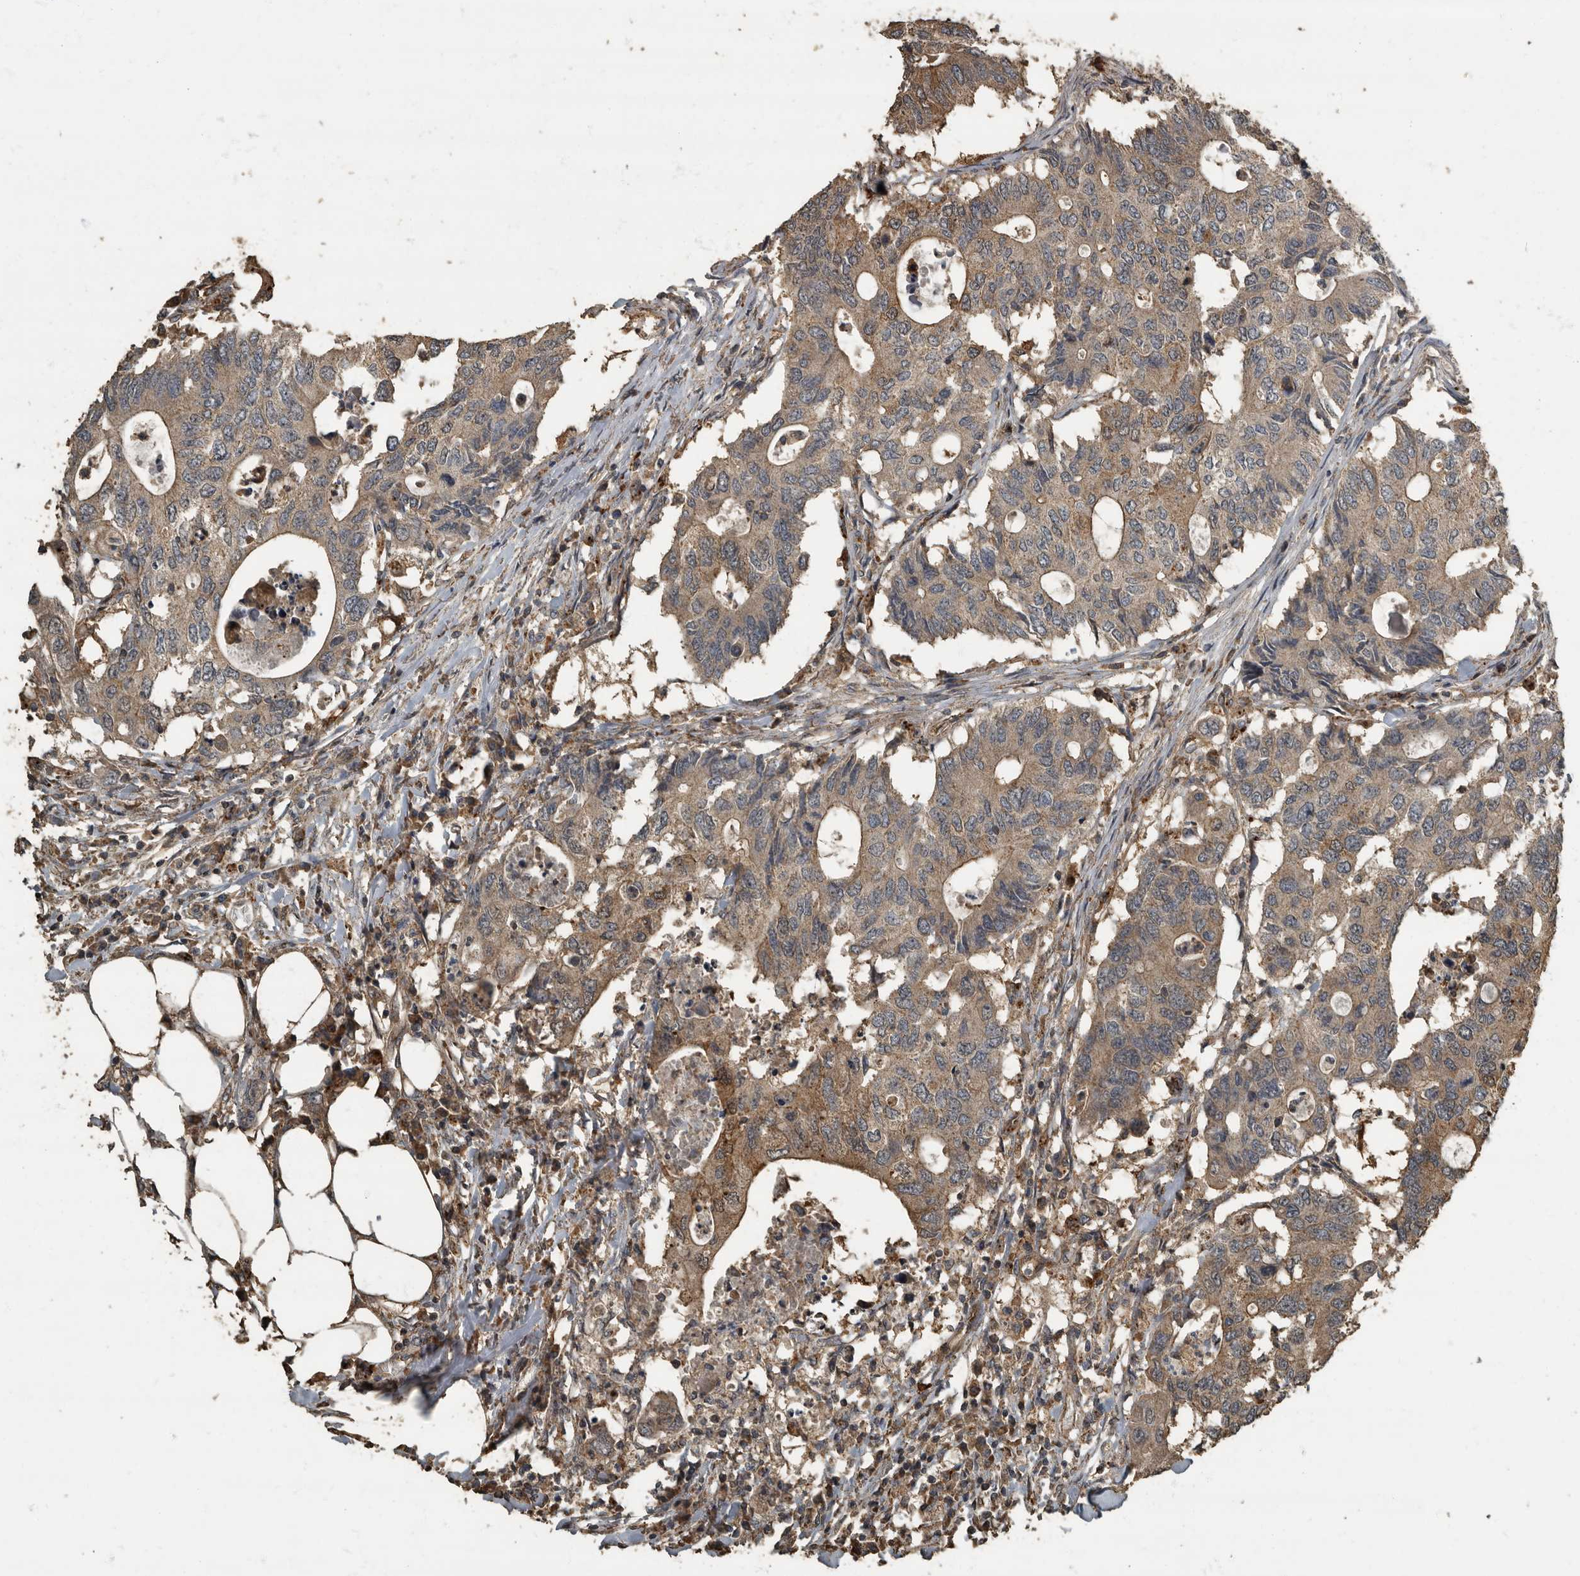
{"staining": {"intensity": "weak", "quantity": ">75%", "location": "cytoplasmic/membranous"}, "tissue": "colorectal cancer", "cell_type": "Tumor cells", "image_type": "cancer", "snomed": [{"axis": "morphology", "description": "Adenocarcinoma, NOS"}, {"axis": "topography", "description": "Colon"}], "caption": "Protein staining of colorectal cancer tissue displays weak cytoplasmic/membranous positivity in about >75% of tumor cells.", "gene": "IL15RA", "patient": {"sex": "male", "age": 71}}